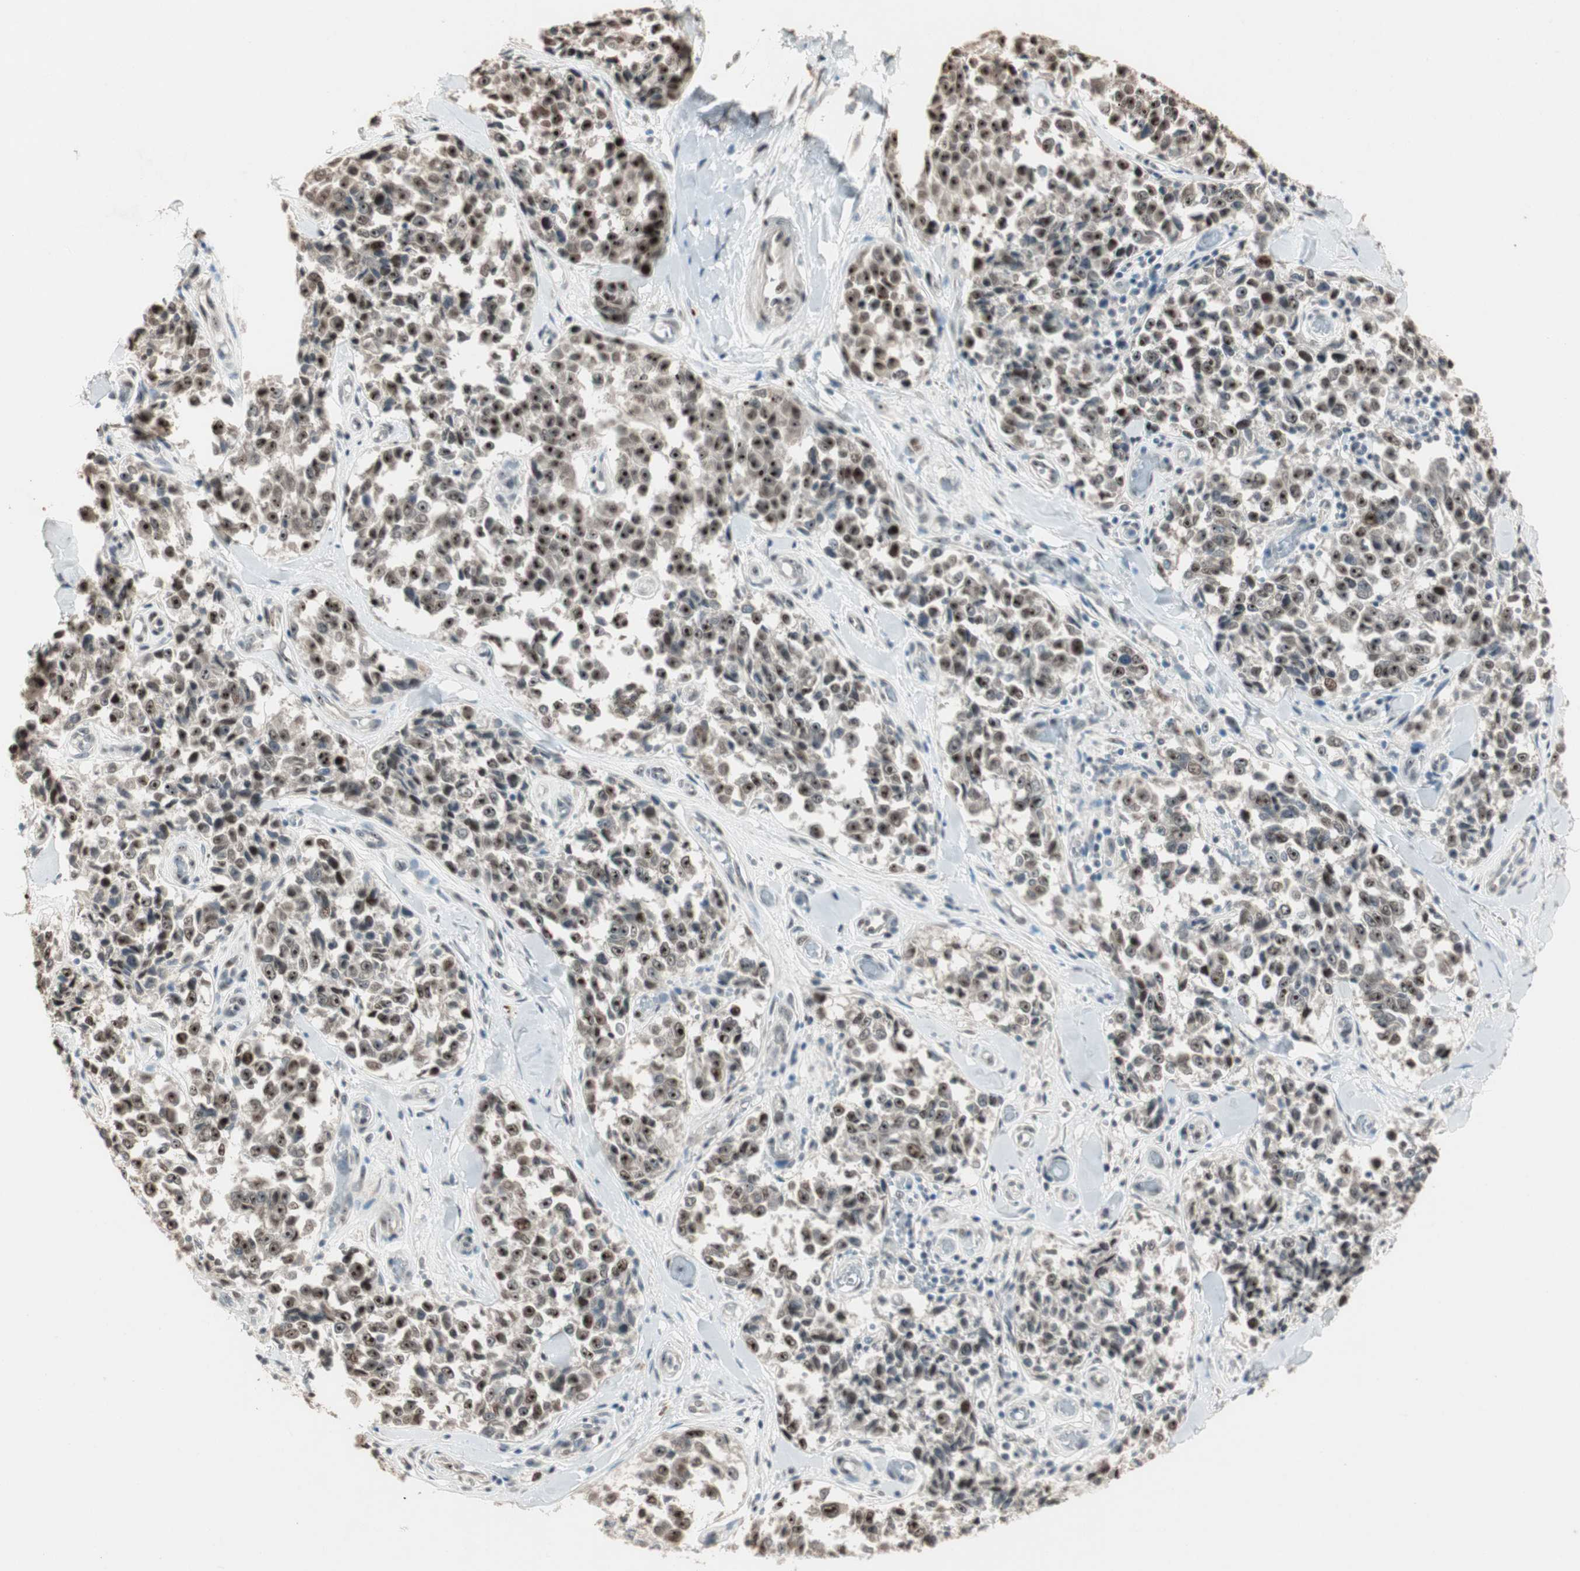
{"staining": {"intensity": "moderate", "quantity": ">75%", "location": "nuclear"}, "tissue": "melanoma", "cell_type": "Tumor cells", "image_type": "cancer", "snomed": [{"axis": "morphology", "description": "Malignant melanoma, NOS"}, {"axis": "topography", "description": "Skin"}], "caption": "Human melanoma stained for a protein (brown) exhibits moderate nuclear positive positivity in about >75% of tumor cells.", "gene": "ETV4", "patient": {"sex": "female", "age": 64}}